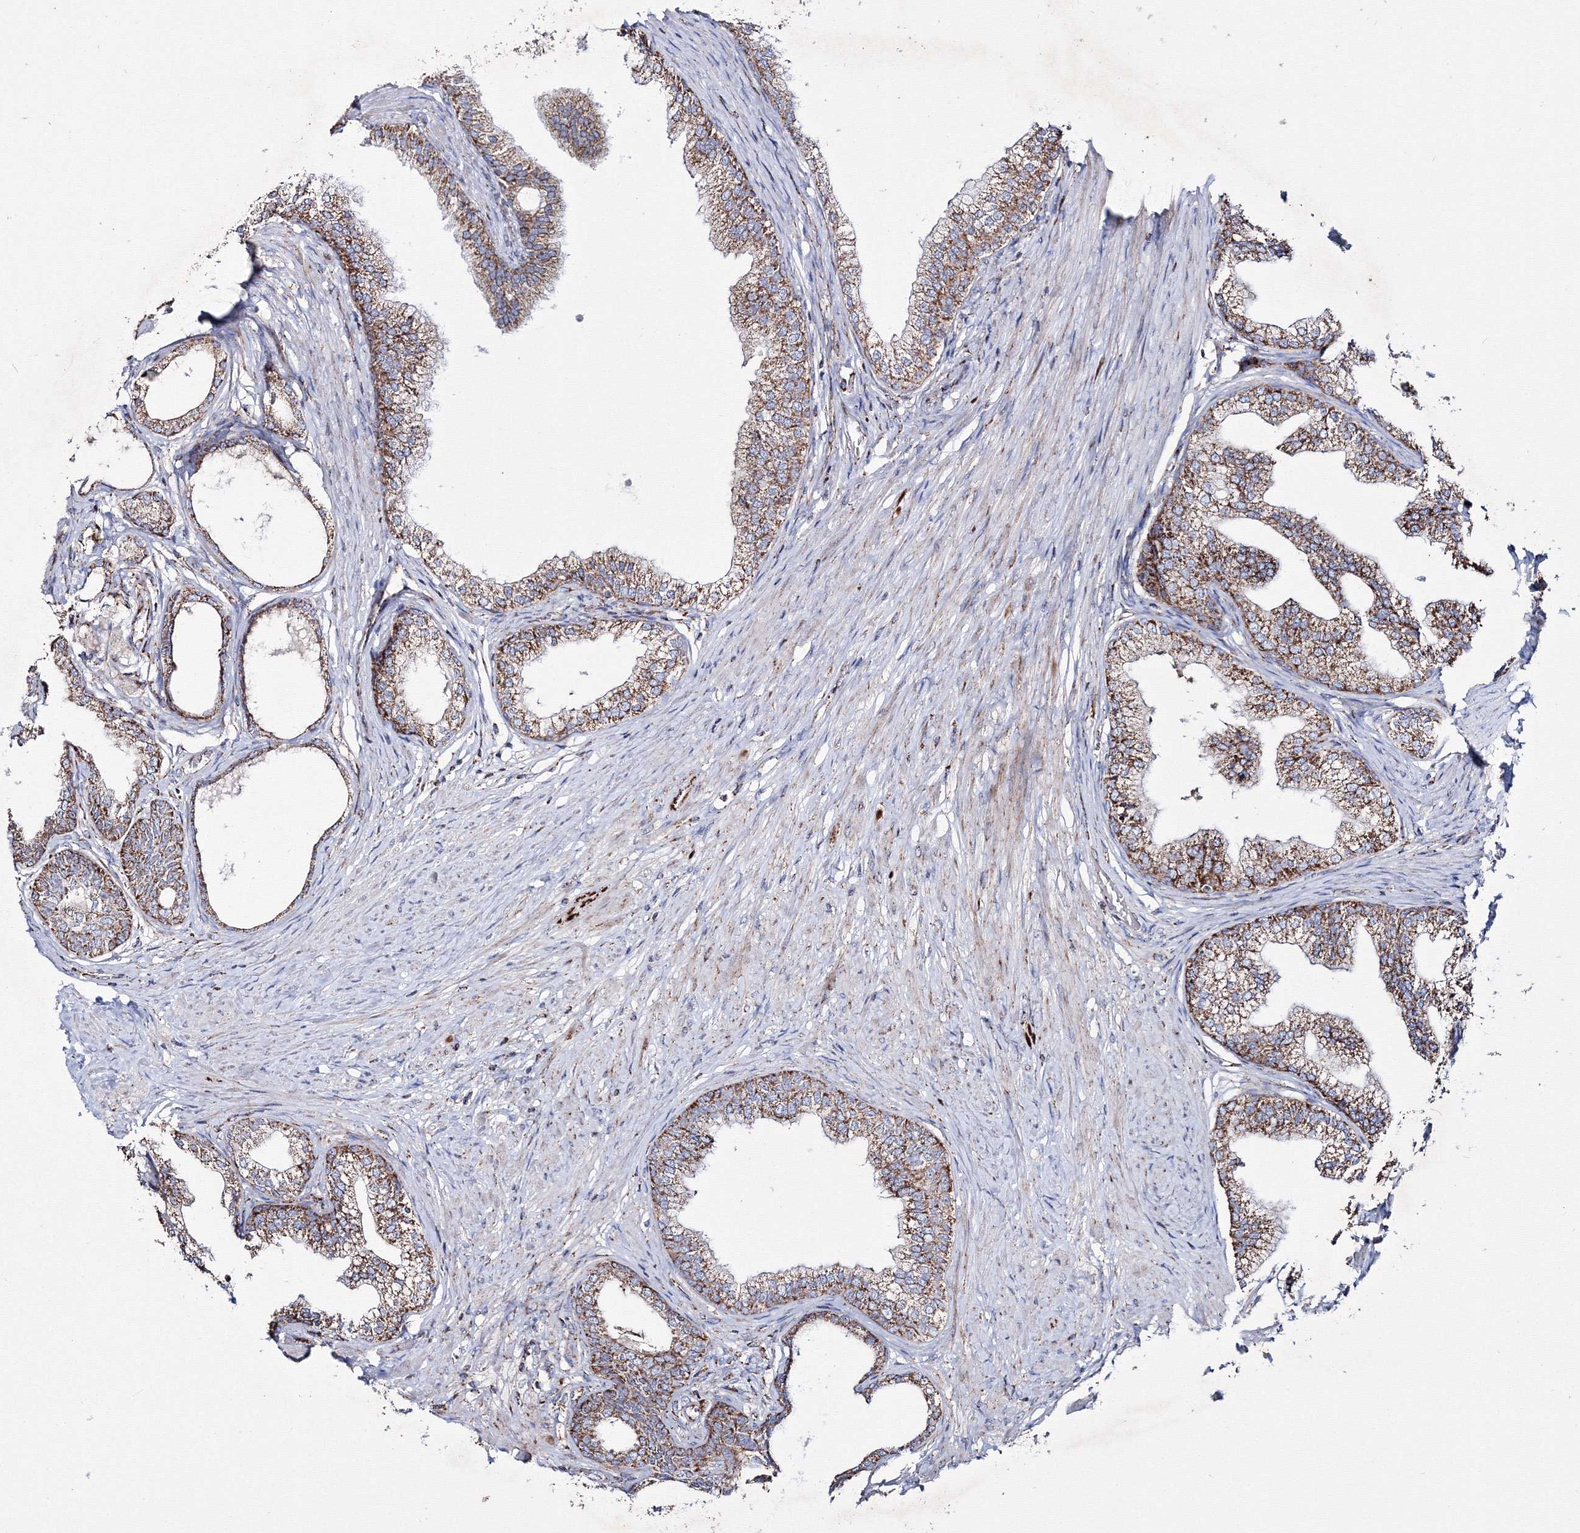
{"staining": {"intensity": "moderate", "quantity": ">75%", "location": "cytoplasmic/membranous"}, "tissue": "prostate", "cell_type": "Glandular cells", "image_type": "normal", "snomed": [{"axis": "morphology", "description": "Normal tissue, NOS"}, {"axis": "morphology", "description": "Urothelial carcinoma, Low grade"}, {"axis": "topography", "description": "Urinary bladder"}, {"axis": "topography", "description": "Prostate"}], "caption": "Moderate cytoplasmic/membranous protein expression is seen in approximately >75% of glandular cells in prostate.", "gene": "IGSF9", "patient": {"sex": "male", "age": 60}}